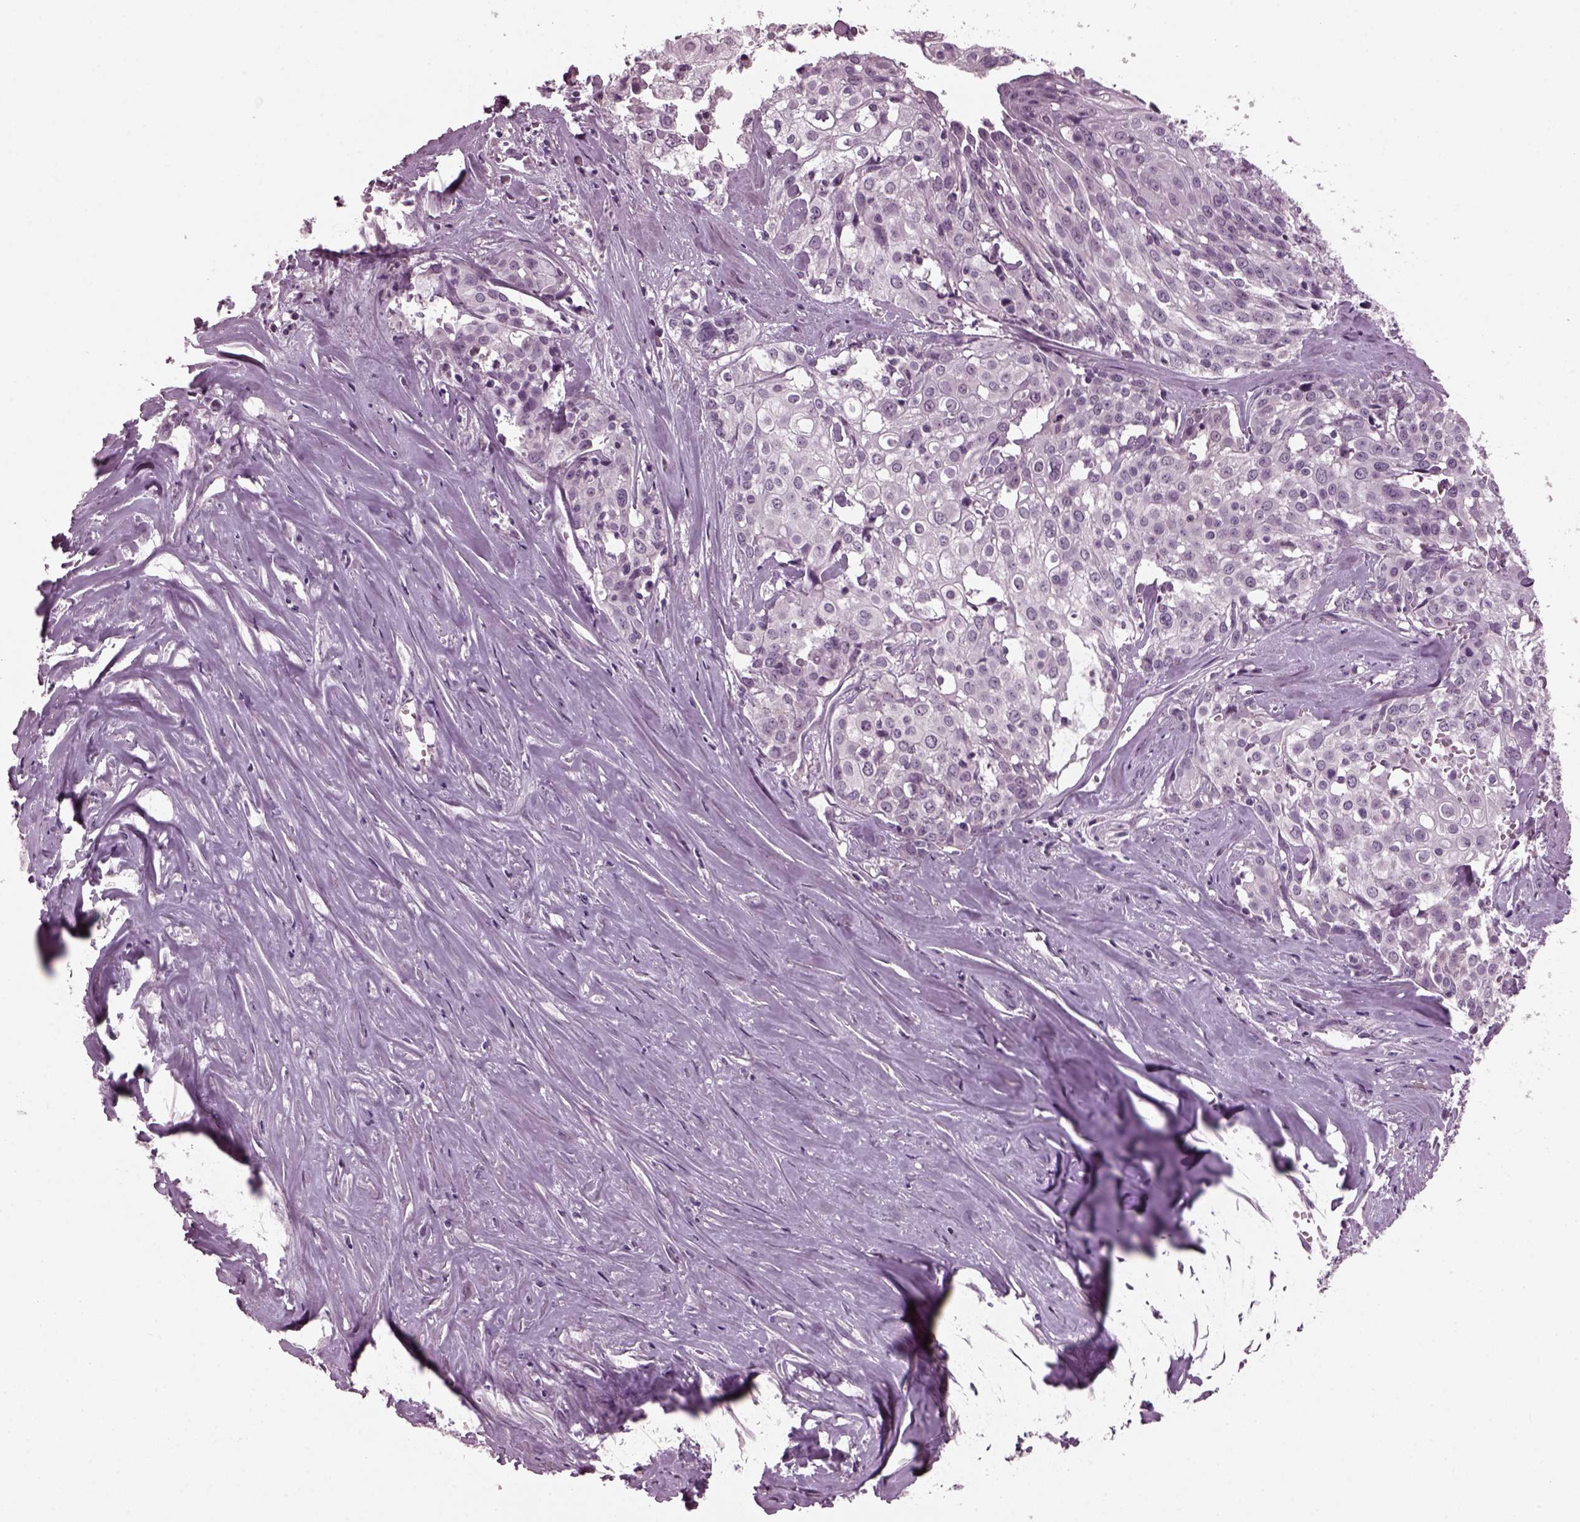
{"staining": {"intensity": "negative", "quantity": "none", "location": "none"}, "tissue": "cervical cancer", "cell_type": "Tumor cells", "image_type": "cancer", "snomed": [{"axis": "morphology", "description": "Squamous cell carcinoma, NOS"}, {"axis": "topography", "description": "Cervix"}], "caption": "Immunohistochemistry histopathology image of neoplastic tissue: human cervical cancer (squamous cell carcinoma) stained with DAB reveals no significant protein staining in tumor cells.", "gene": "CLCN4", "patient": {"sex": "female", "age": 39}}